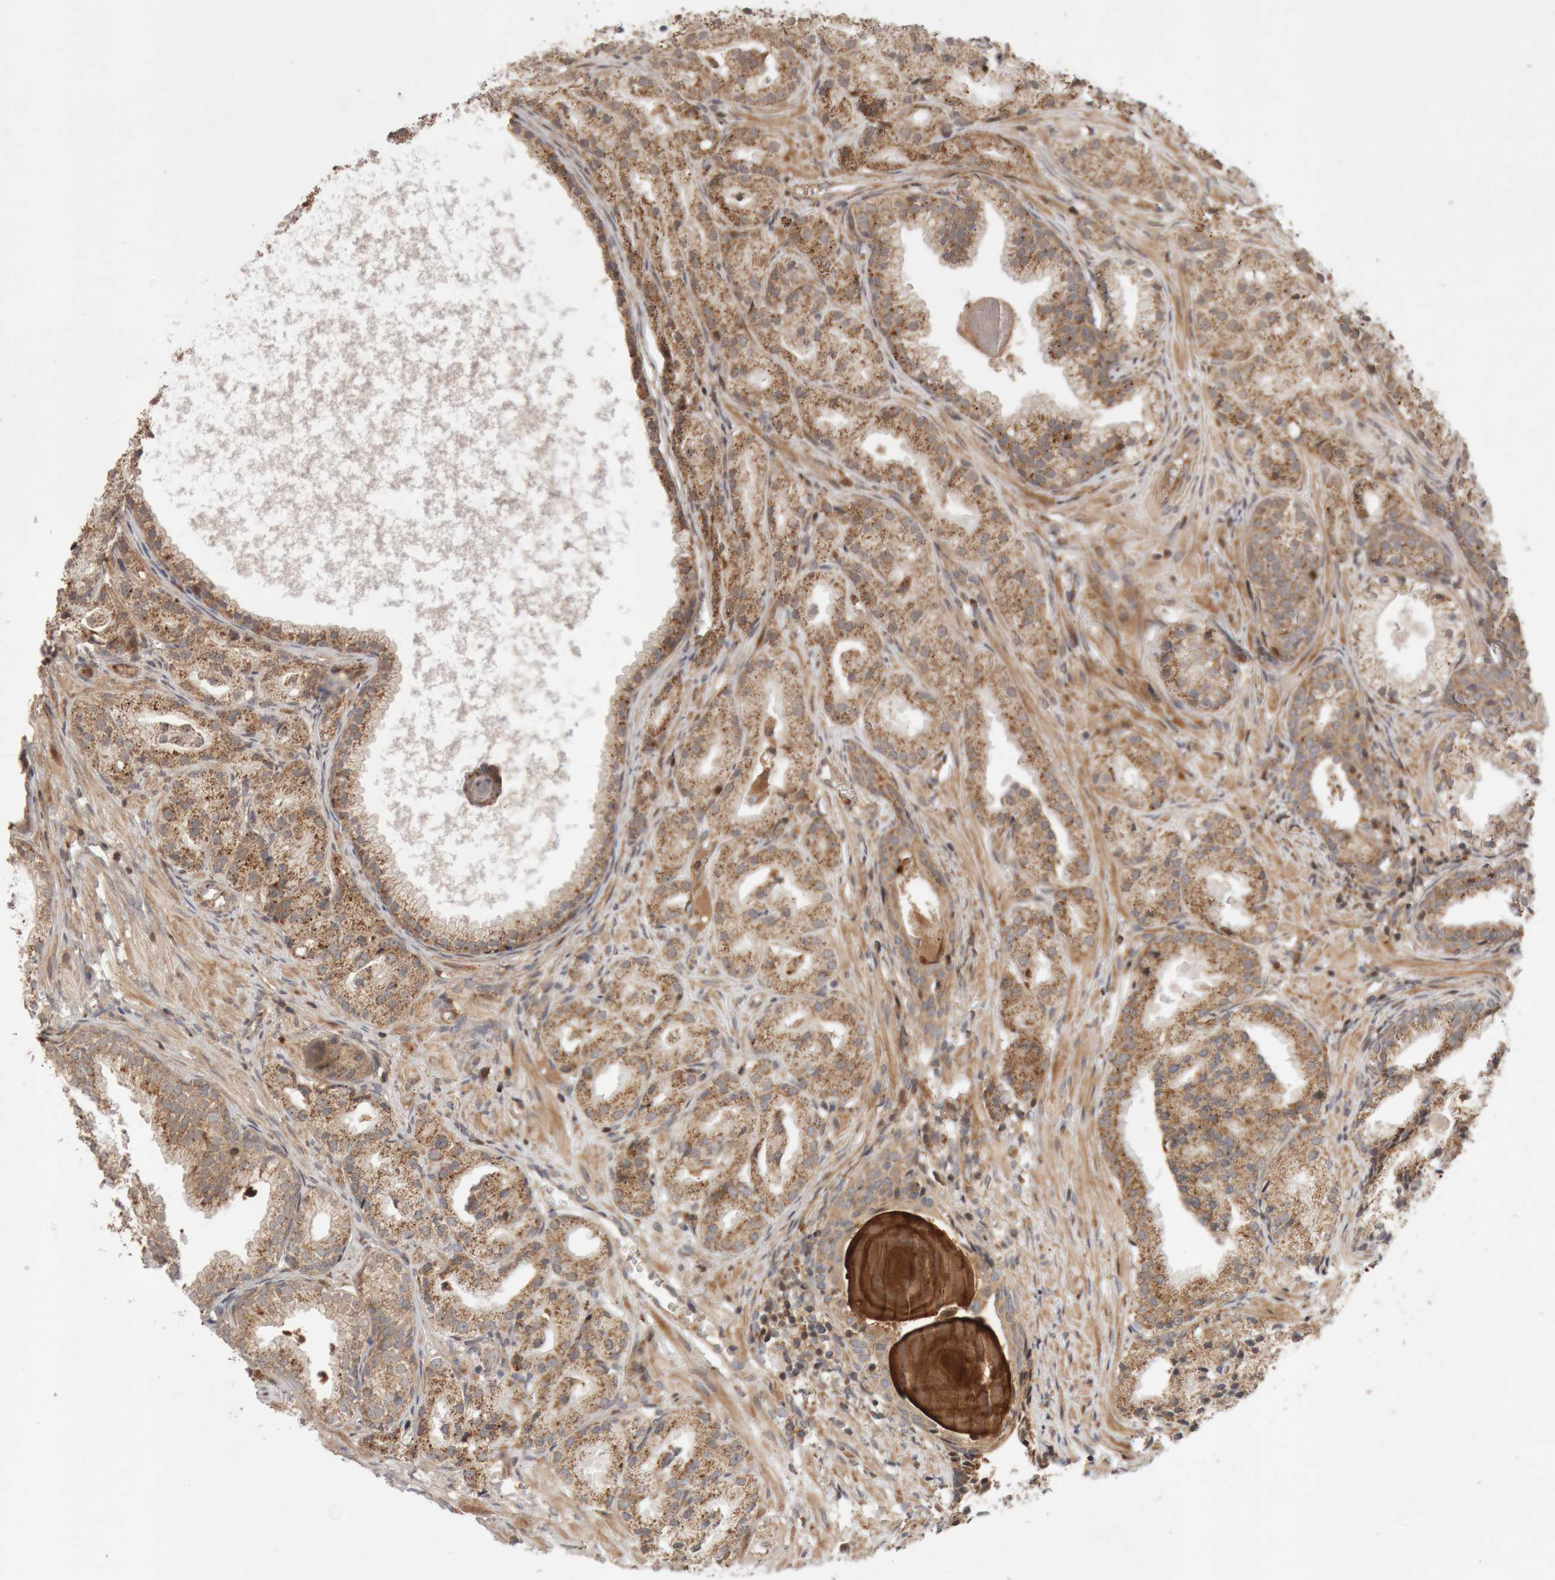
{"staining": {"intensity": "moderate", "quantity": ">75%", "location": "cytoplasmic/membranous"}, "tissue": "prostate cancer", "cell_type": "Tumor cells", "image_type": "cancer", "snomed": [{"axis": "morphology", "description": "Adenocarcinoma, Low grade"}, {"axis": "topography", "description": "Prostate"}], "caption": "Human prostate cancer stained with a brown dye reveals moderate cytoplasmic/membranous positive positivity in approximately >75% of tumor cells.", "gene": "KIF21B", "patient": {"sex": "male", "age": 88}}